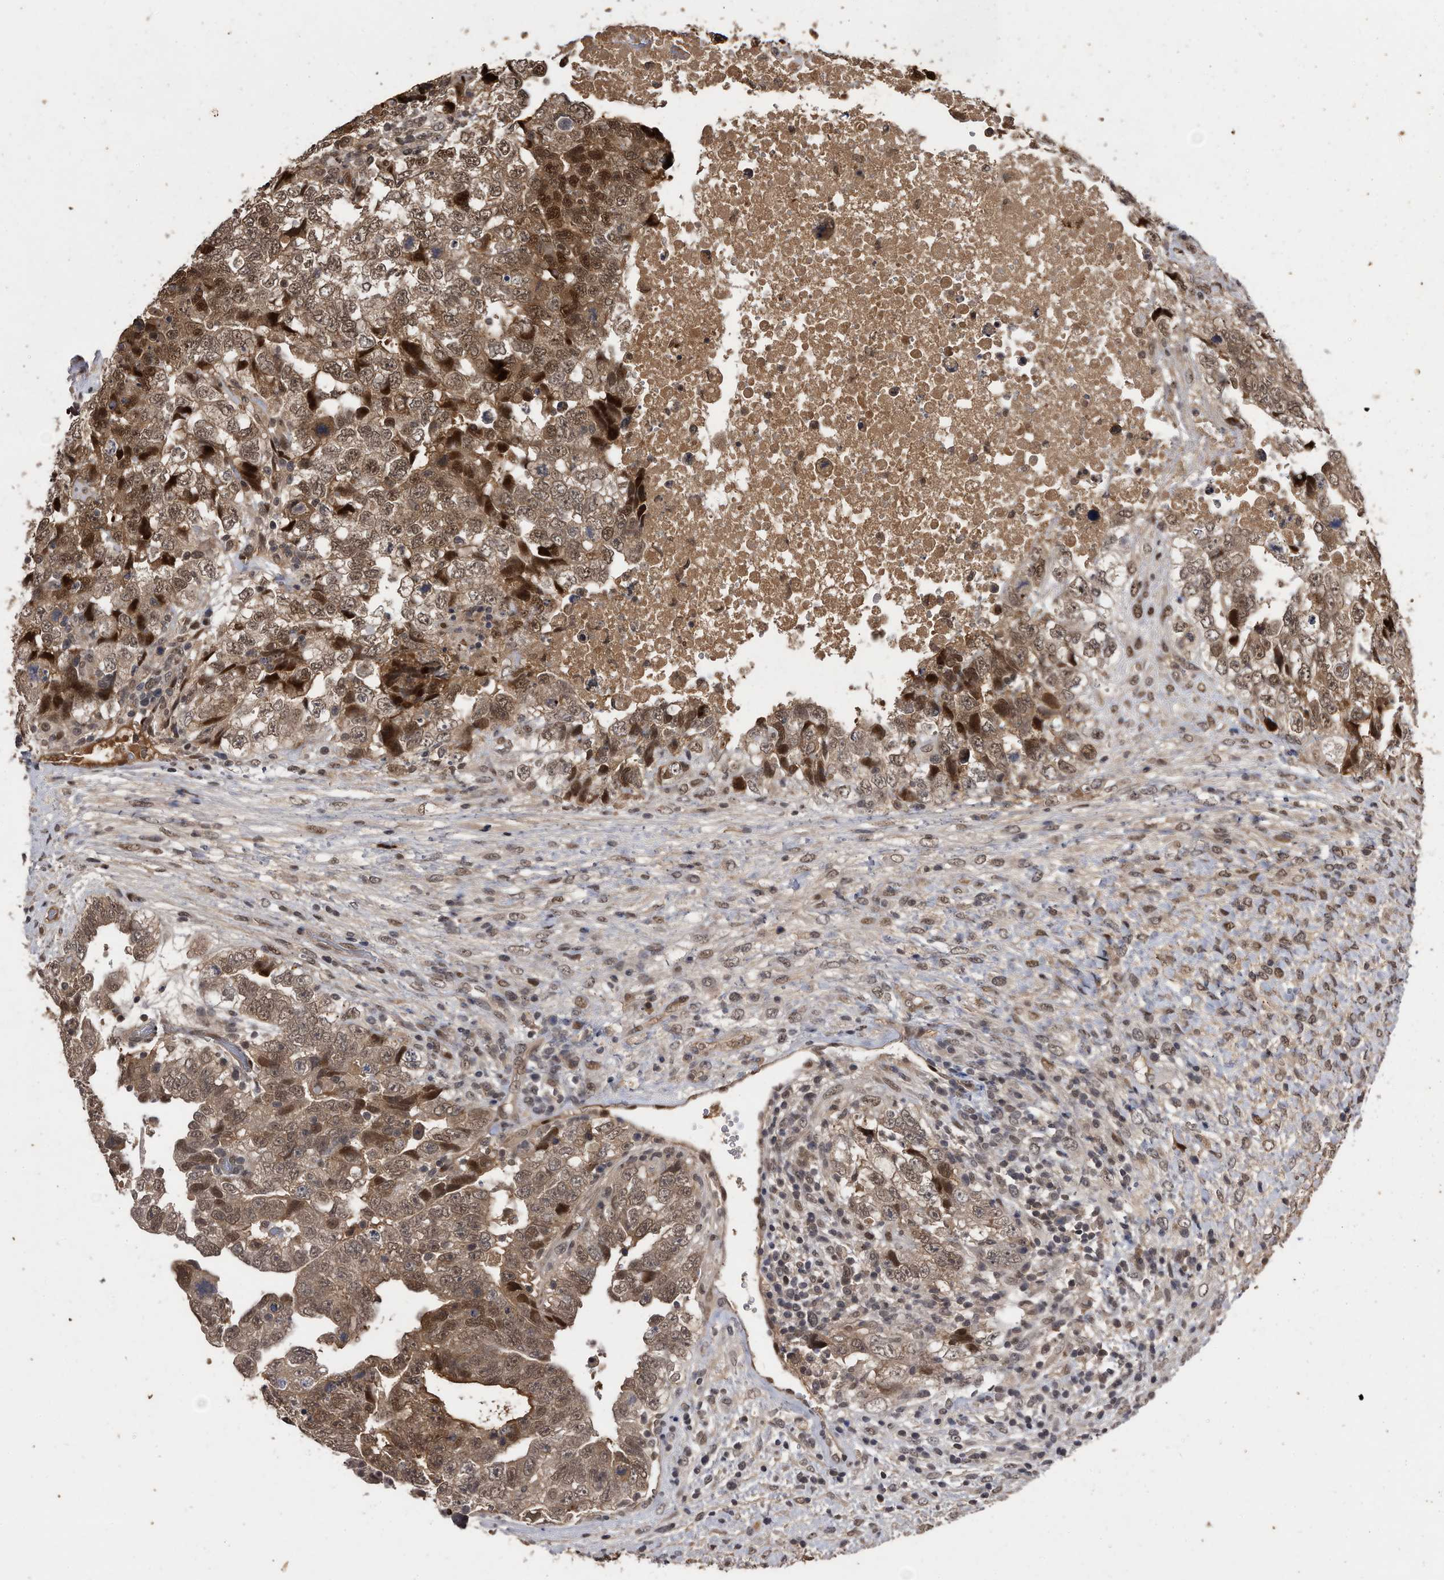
{"staining": {"intensity": "moderate", "quantity": ">75%", "location": "cytoplasmic/membranous,nuclear"}, "tissue": "testis cancer", "cell_type": "Tumor cells", "image_type": "cancer", "snomed": [{"axis": "morphology", "description": "Carcinoma, Embryonal, NOS"}, {"axis": "topography", "description": "Testis"}], "caption": "The photomicrograph exhibits staining of testis cancer, revealing moderate cytoplasmic/membranous and nuclear protein expression (brown color) within tumor cells. (DAB = brown stain, brightfield microscopy at high magnification).", "gene": "RAD23B", "patient": {"sex": "male", "age": 37}}